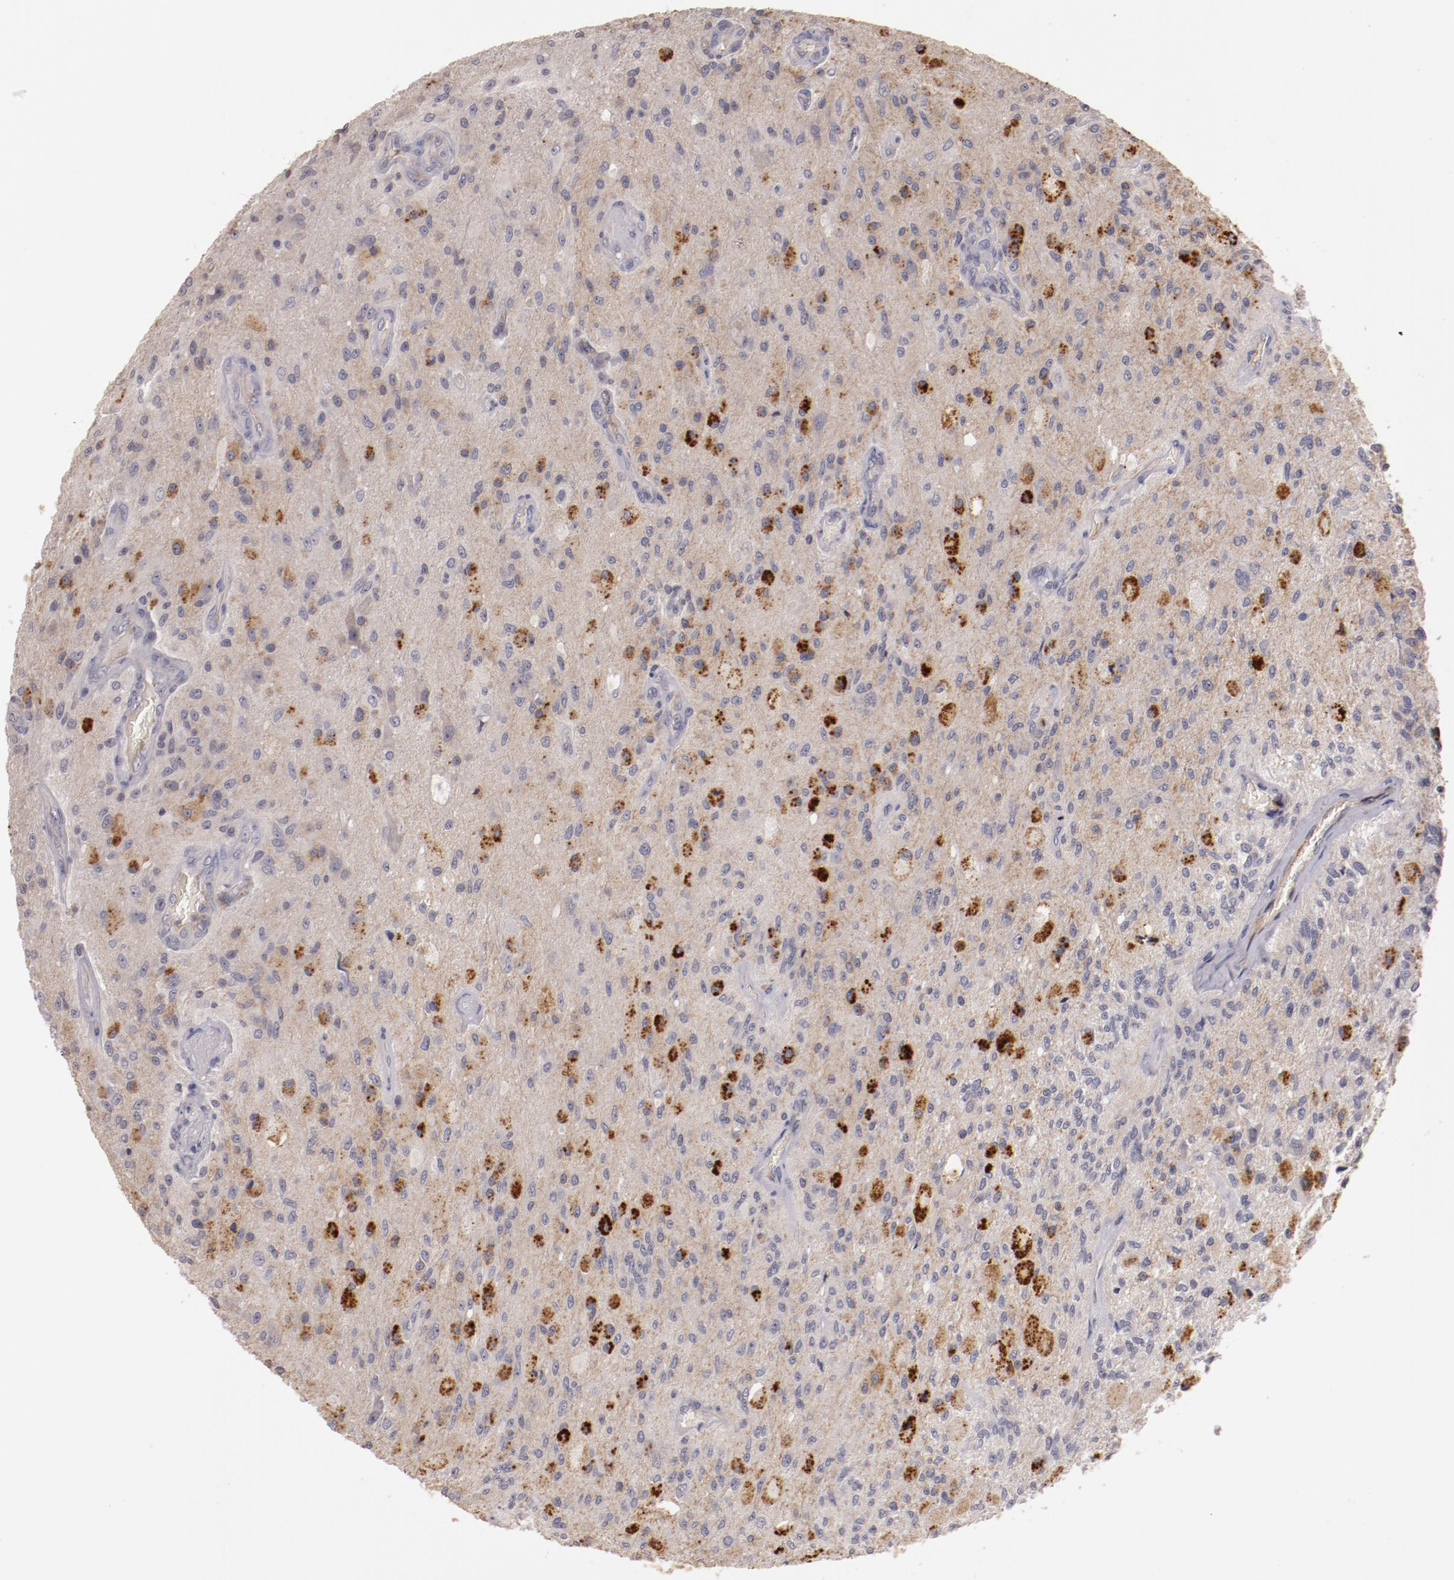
{"staining": {"intensity": "negative", "quantity": "none", "location": "none"}, "tissue": "glioma", "cell_type": "Tumor cells", "image_type": "cancer", "snomed": [{"axis": "morphology", "description": "Normal tissue, NOS"}, {"axis": "morphology", "description": "Glioma, malignant, High grade"}, {"axis": "topography", "description": "Cerebral cortex"}], "caption": "This is an immunohistochemistry (IHC) histopathology image of human malignant high-grade glioma. There is no staining in tumor cells.", "gene": "MBL2", "patient": {"sex": "male", "age": 77}}